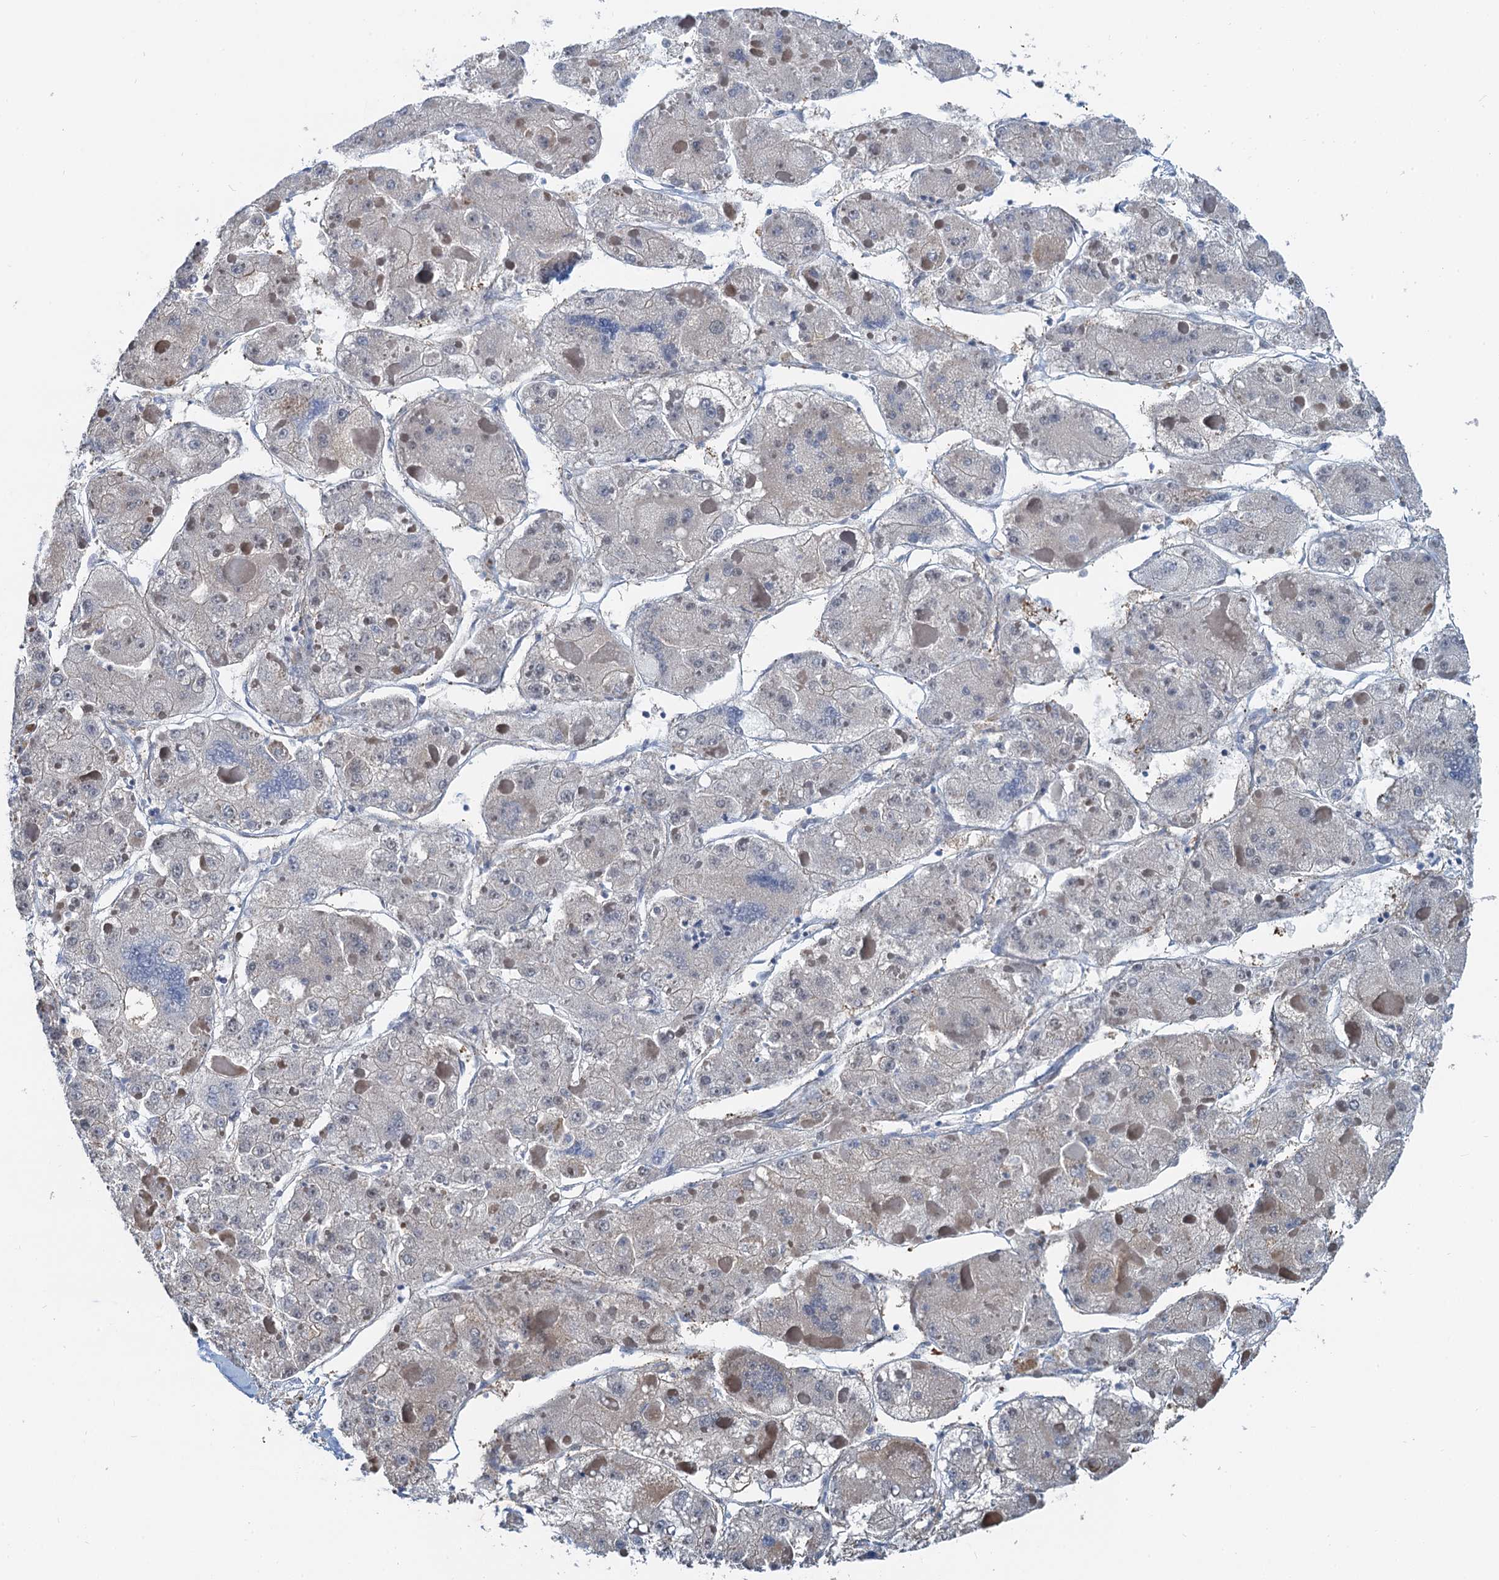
{"staining": {"intensity": "negative", "quantity": "none", "location": "none"}, "tissue": "liver cancer", "cell_type": "Tumor cells", "image_type": "cancer", "snomed": [{"axis": "morphology", "description": "Carcinoma, Hepatocellular, NOS"}, {"axis": "topography", "description": "Liver"}], "caption": "Tumor cells show no significant protein positivity in liver cancer.", "gene": "CFDP1", "patient": {"sex": "female", "age": 73}}